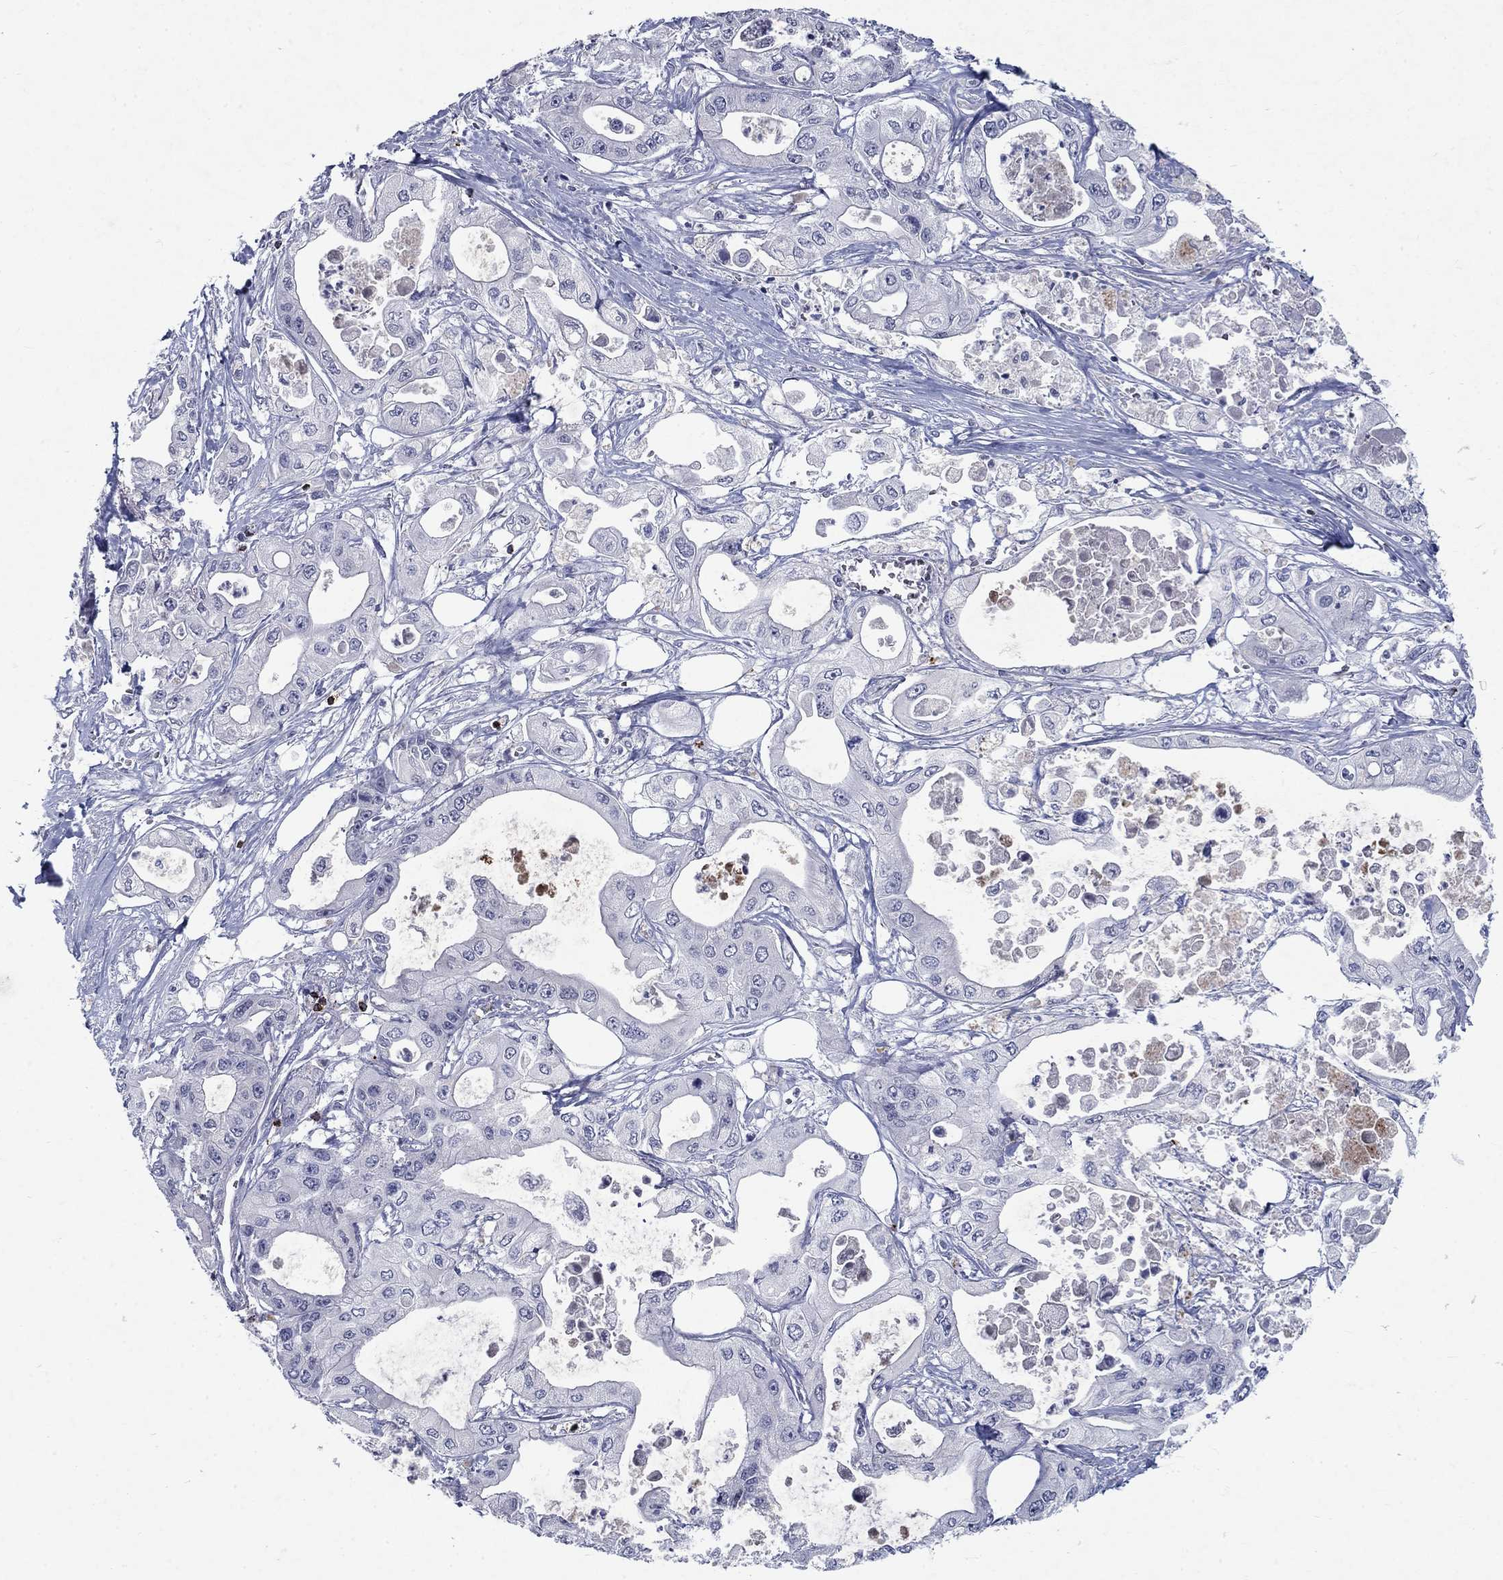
{"staining": {"intensity": "negative", "quantity": "none", "location": "none"}, "tissue": "pancreatic cancer", "cell_type": "Tumor cells", "image_type": "cancer", "snomed": [{"axis": "morphology", "description": "Adenocarcinoma, NOS"}, {"axis": "topography", "description": "Pancreas"}], "caption": "Immunohistochemical staining of adenocarcinoma (pancreatic) displays no significant positivity in tumor cells.", "gene": "GZMA", "patient": {"sex": "male", "age": 70}}